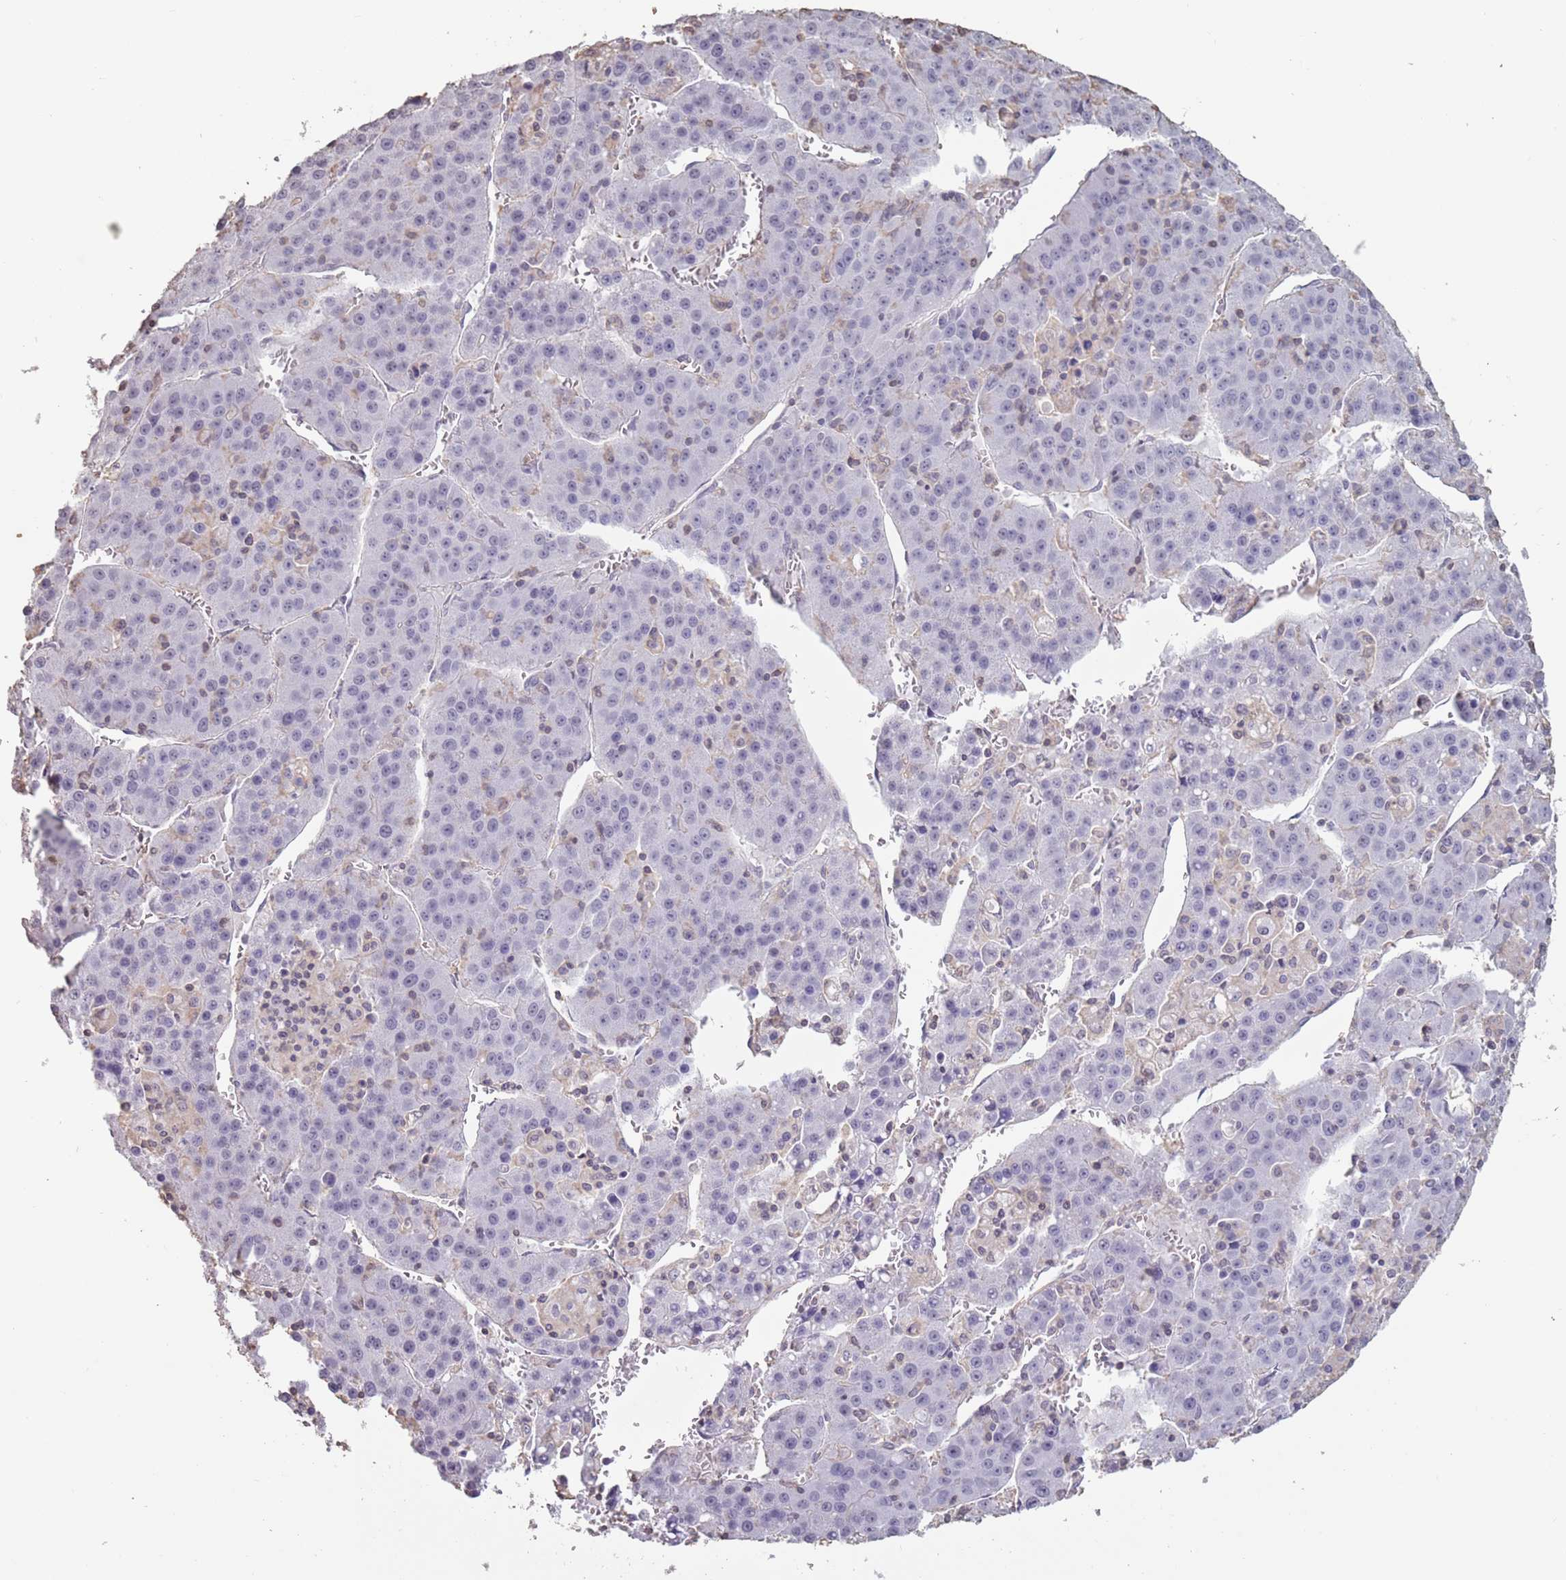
{"staining": {"intensity": "negative", "quantity": "none", "location": "none"}, "tissue": "liver cancer", "cell_type": "Tumor cells", "image_type": "cancer", "snomed": [{"axis": "morphology", "description": "Carcinoma, Hepatocellular, NOS"}, {"axis": "topography", "description": "Liver"}], "caption": "Immunohistochemical staining of human liver hepatocellular carcinoma demonstrates no significant expression in tumor cells.", "gene": "SUN5", "patient": {"sex": "female", "age": 53}}